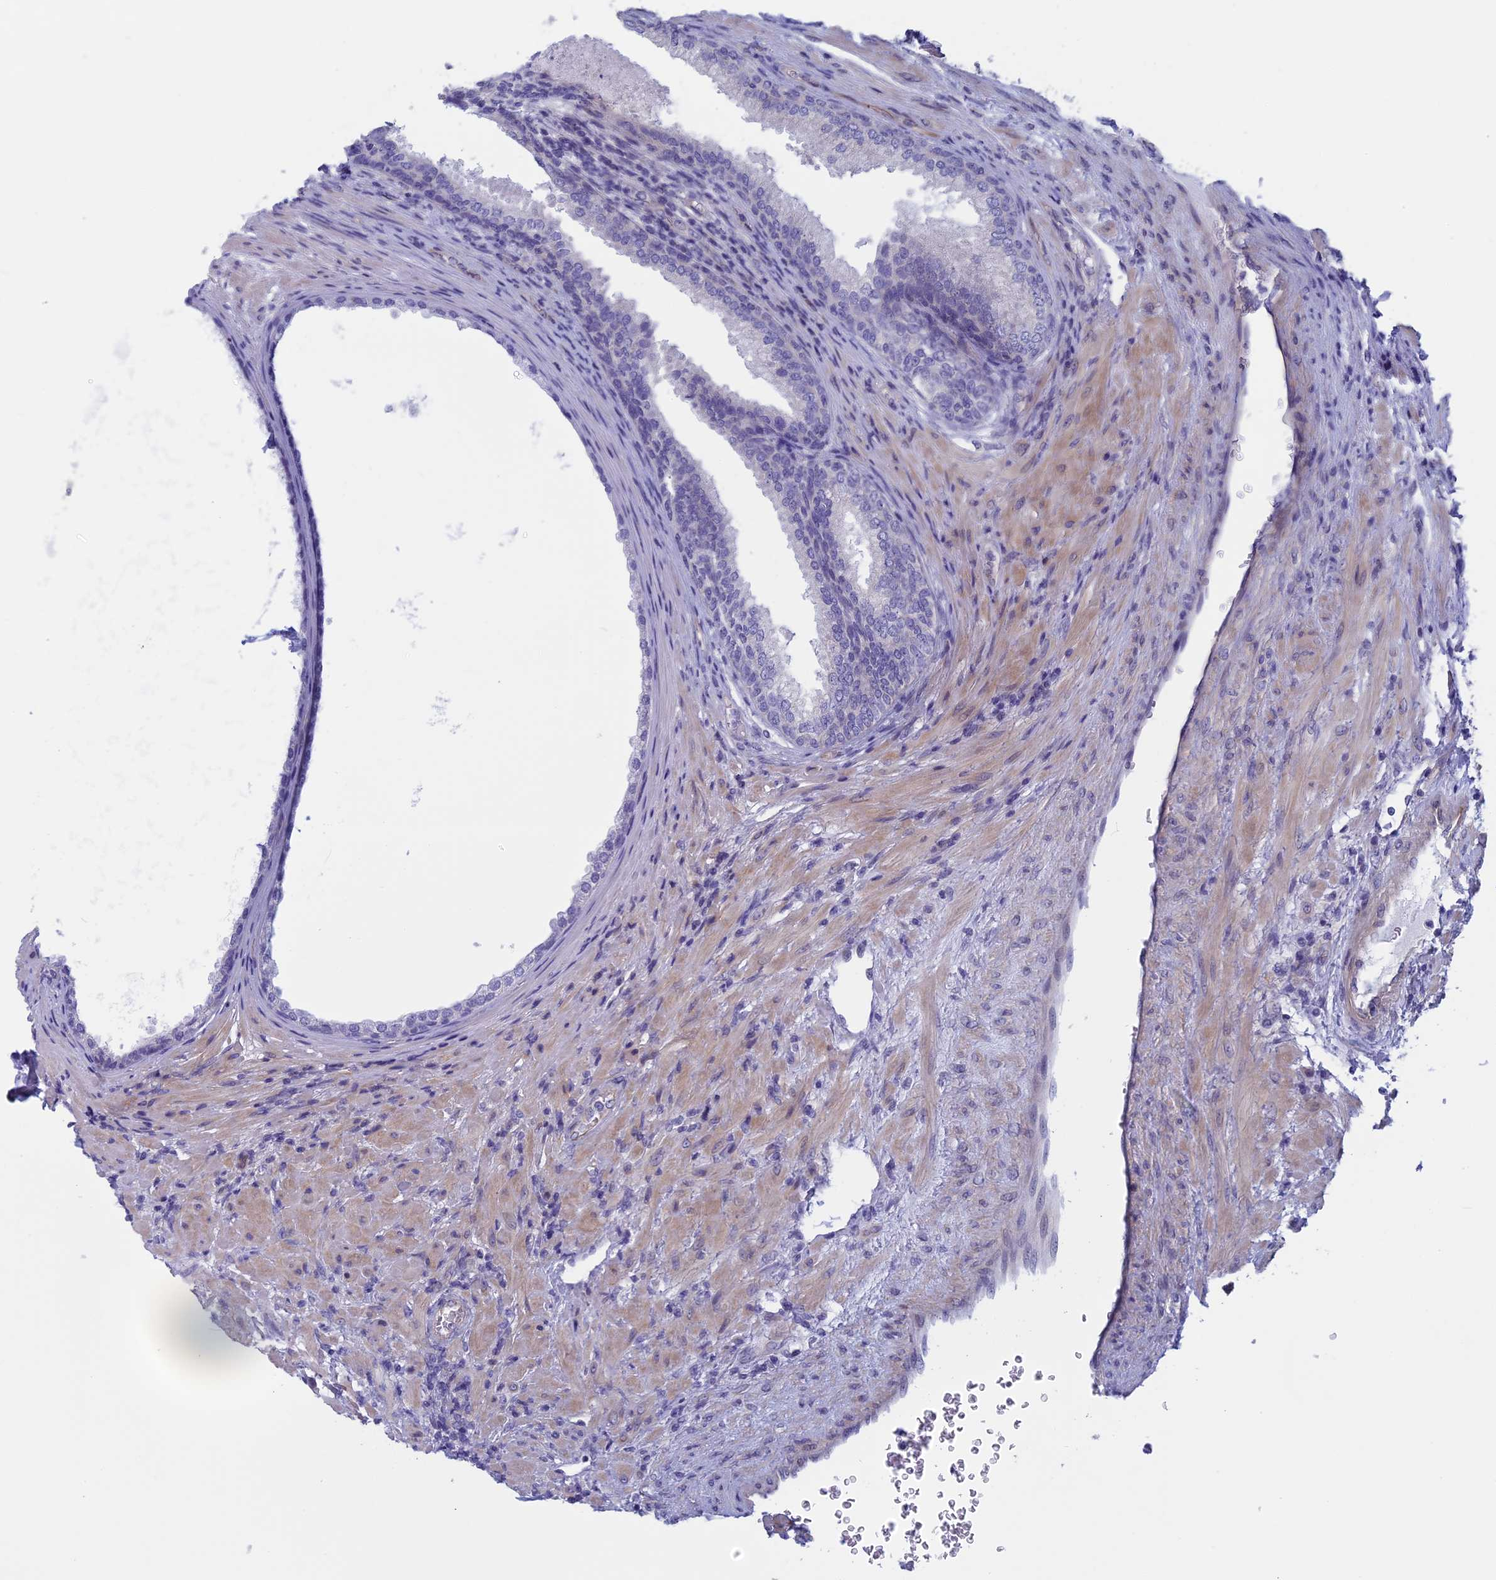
{"staining": {"intensity": "negative", "quantity": "none", "location": "none"}, "tissue": "prostate", "cell_type": "Glandular cells", "image_type": "normal", "snomed": [{"axis": "morphology", "description": "Normal tissue, NOS"}, {"axis": "topography", "description": "Prostate"}], "caption": "Prostate was stained to show a protein in brown. There is no significant expression in glandular cells. (IHC, brightfield microscopy, high magnification).", "gene": "CNOT6L", "patient": {"sex": "male", "age": 76}}